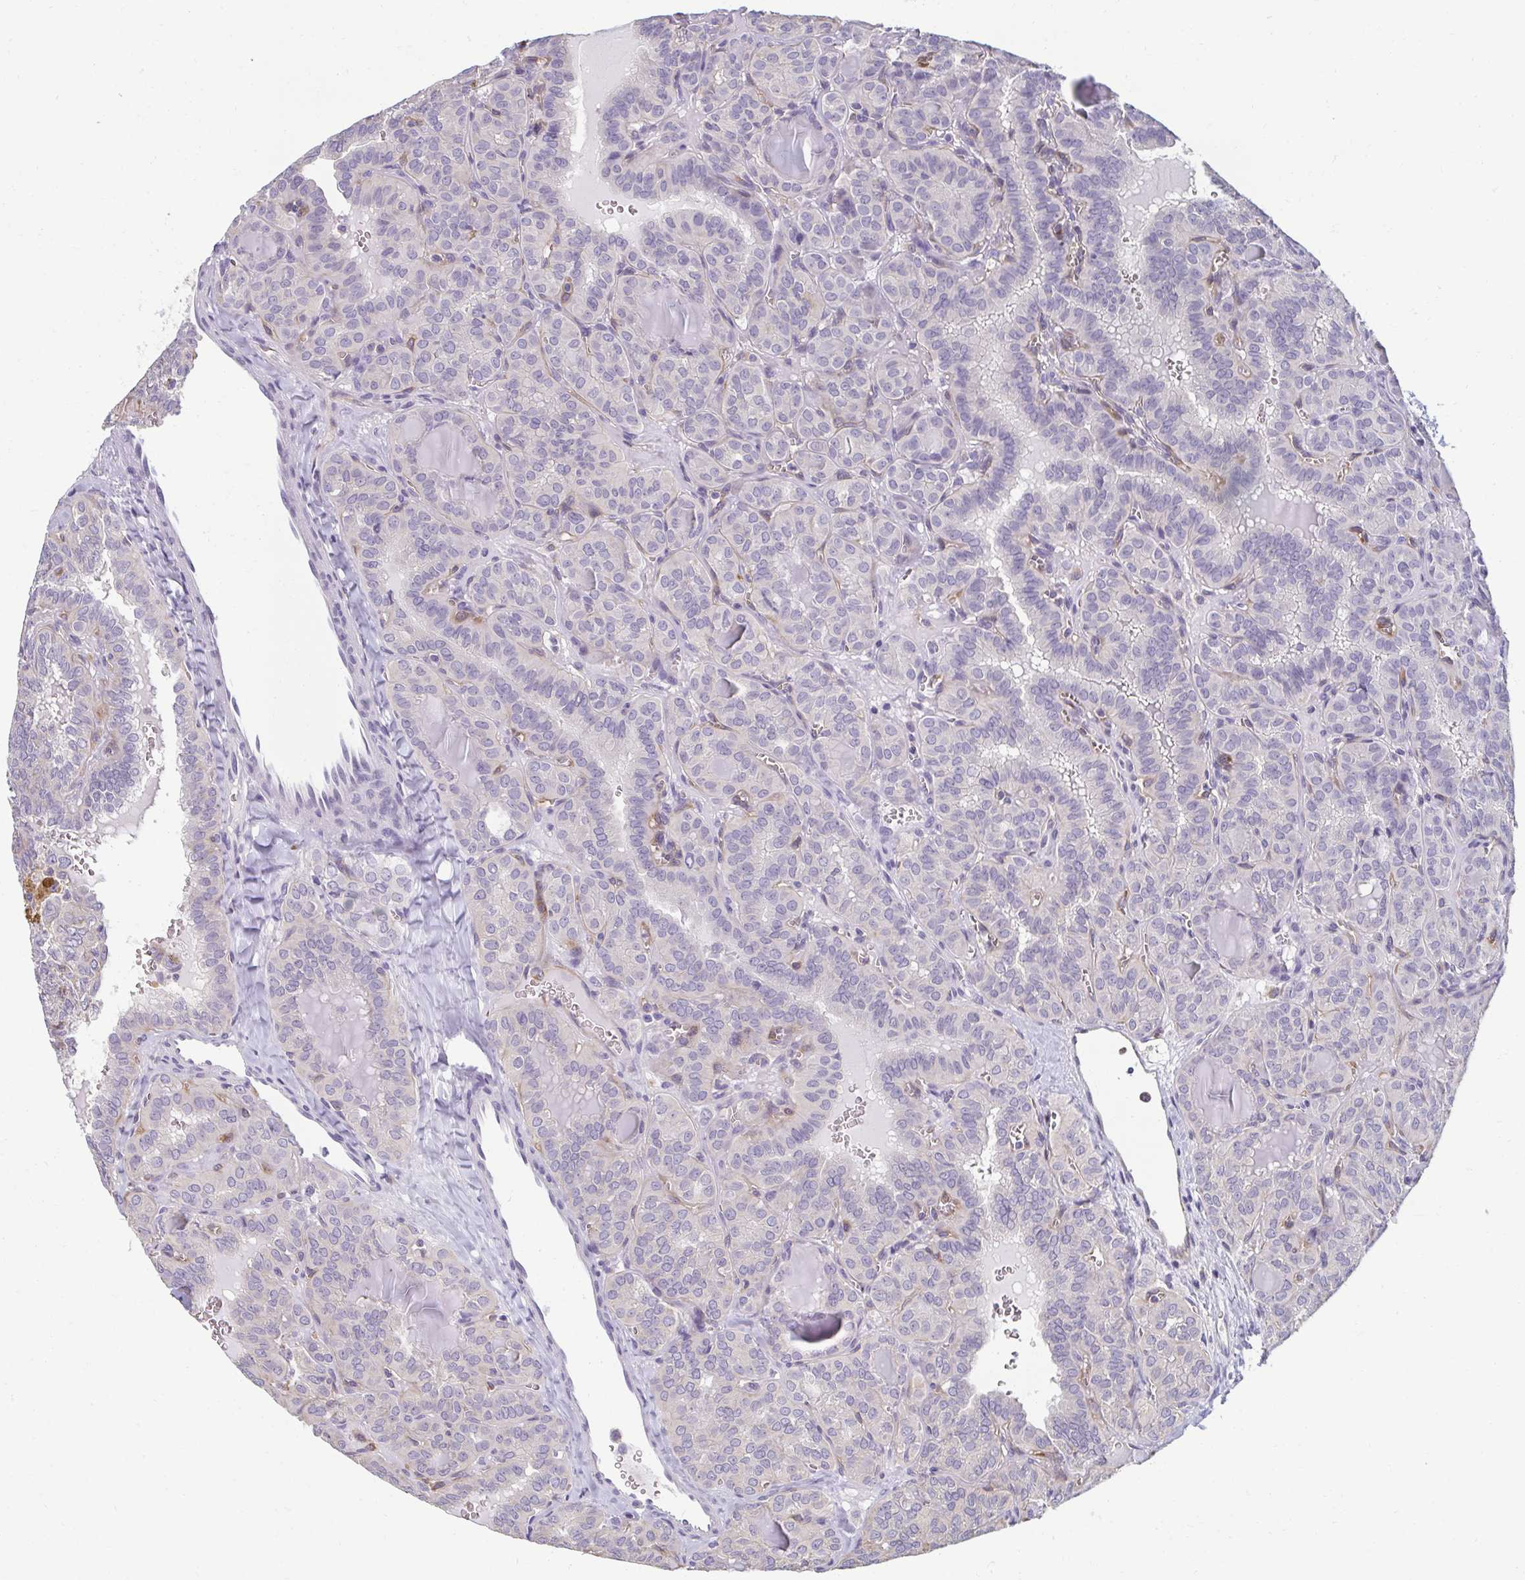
{"staining": {"intensity": "negative", "quantity": "none", "location": "none"}, "tissue": "thyroid cancer", "cell_type": "Tumor cells", "image_type": "cancer", "snomed": [{"axis": "morphology", "description": "Papillary adenocarcinoma, NOS"}, {"axis": "topography", "description": "Thyroid gland"}], "caption": "There is no significant expression in tumor cells of thyroid papillary adenocarcinoma.", "gene": "PDE2A", "patient": {"sex": "female", "age": 41}}